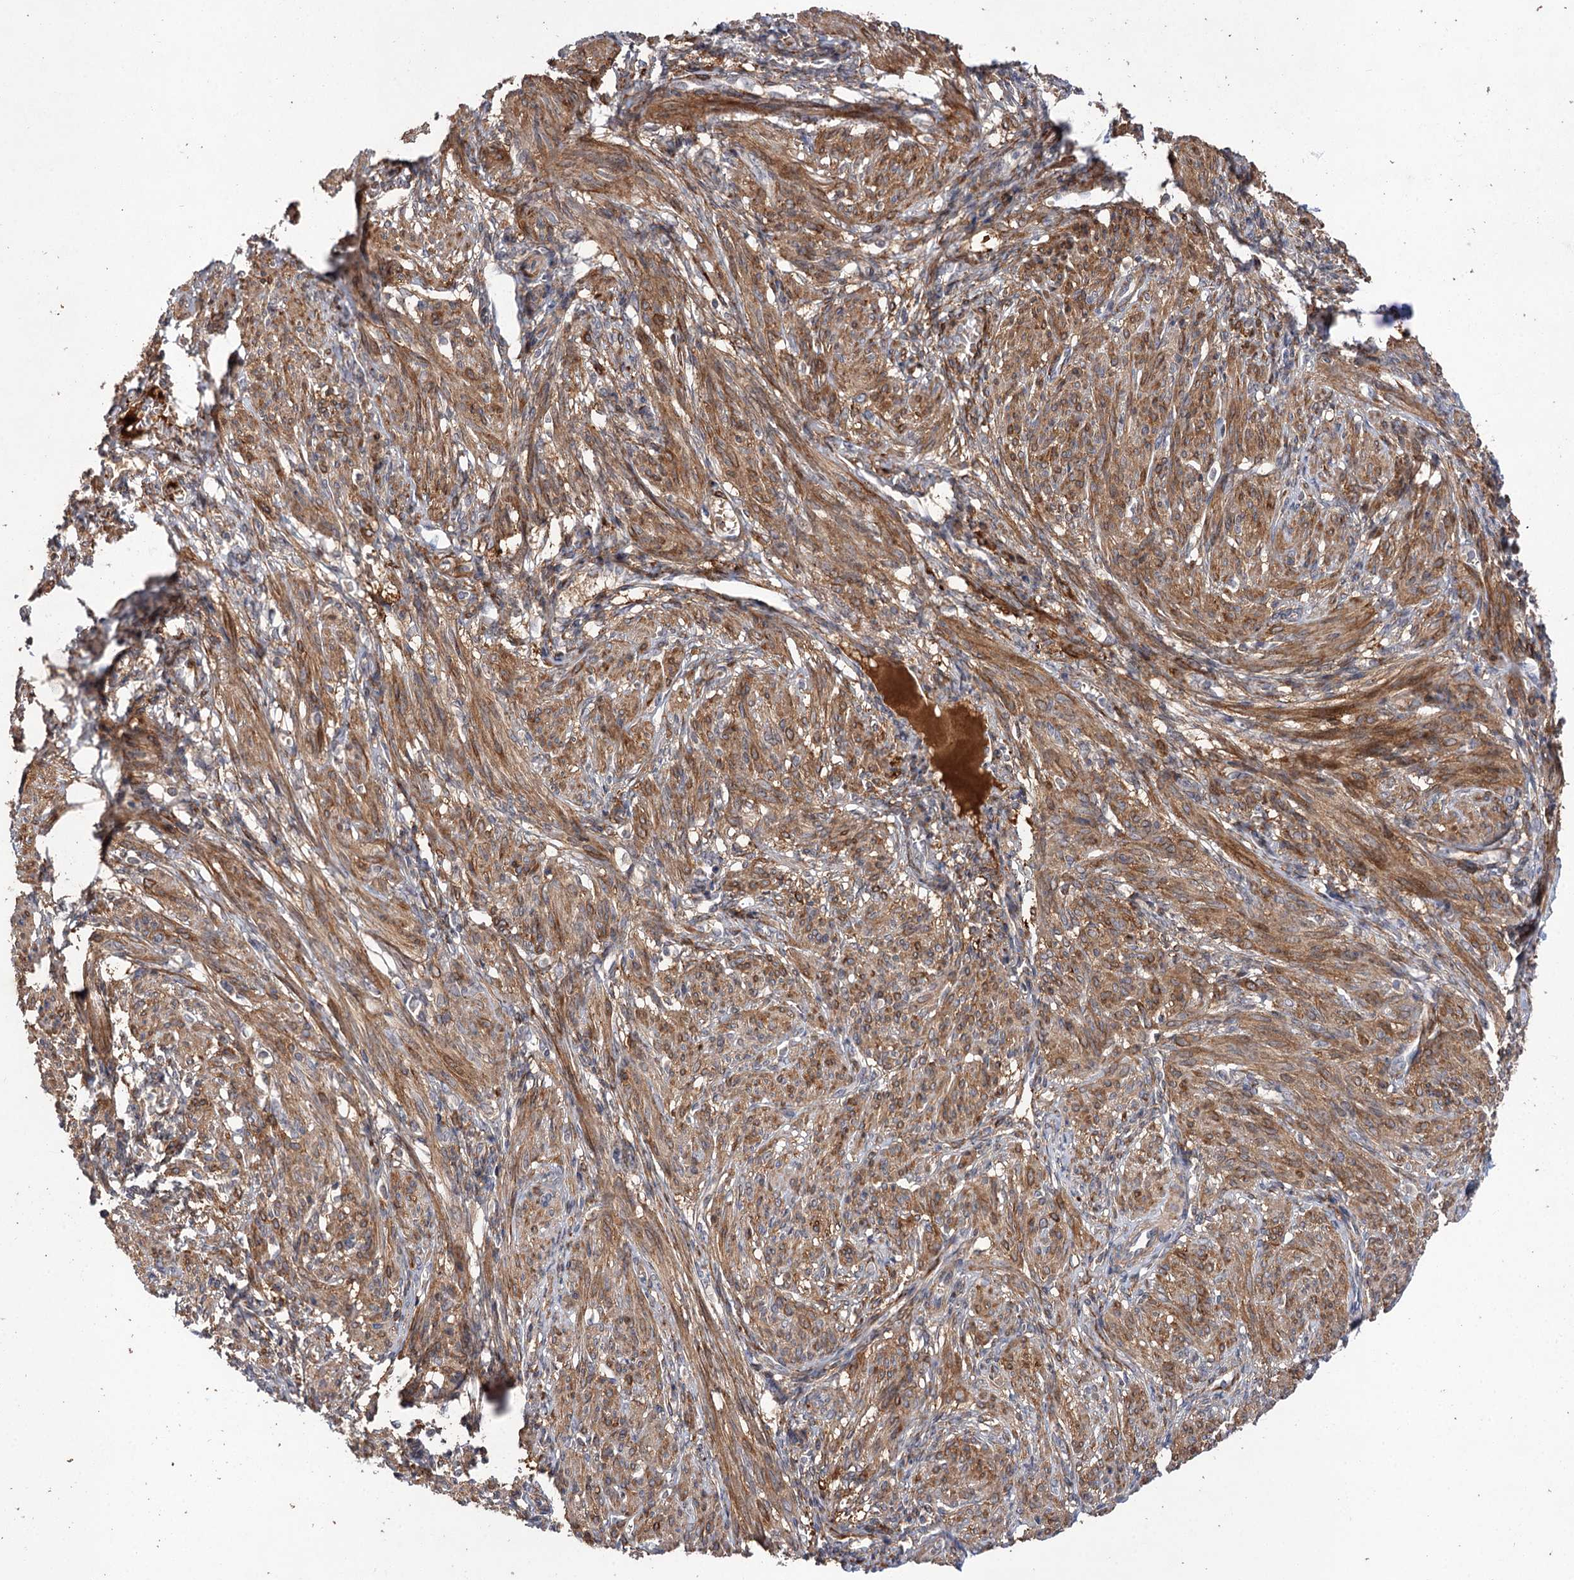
{"staining": {"intensity": "moderate", "quantity": ">75%", "location": "cytoplasmic/membranous"}, "tissue": "smooth muscle", "cell_type": "Smooth muscle cells", "image_type": "normal", "snomed": [{"axis": "morphology", "description": "Normal tissue, NOS"}, {"axis": "topography", "description": "Smooth muscle"}], "caption": "Immunohistochemistry image of unremarkable smooth muscle stained for a protein (brown), which exhibits medium levels of moderate cytoplasmic/membranous expression in approximately >75% of smooth muscle cells.", "gene": "FBXW8", "patient": {"sex": "female", "age": 39}}